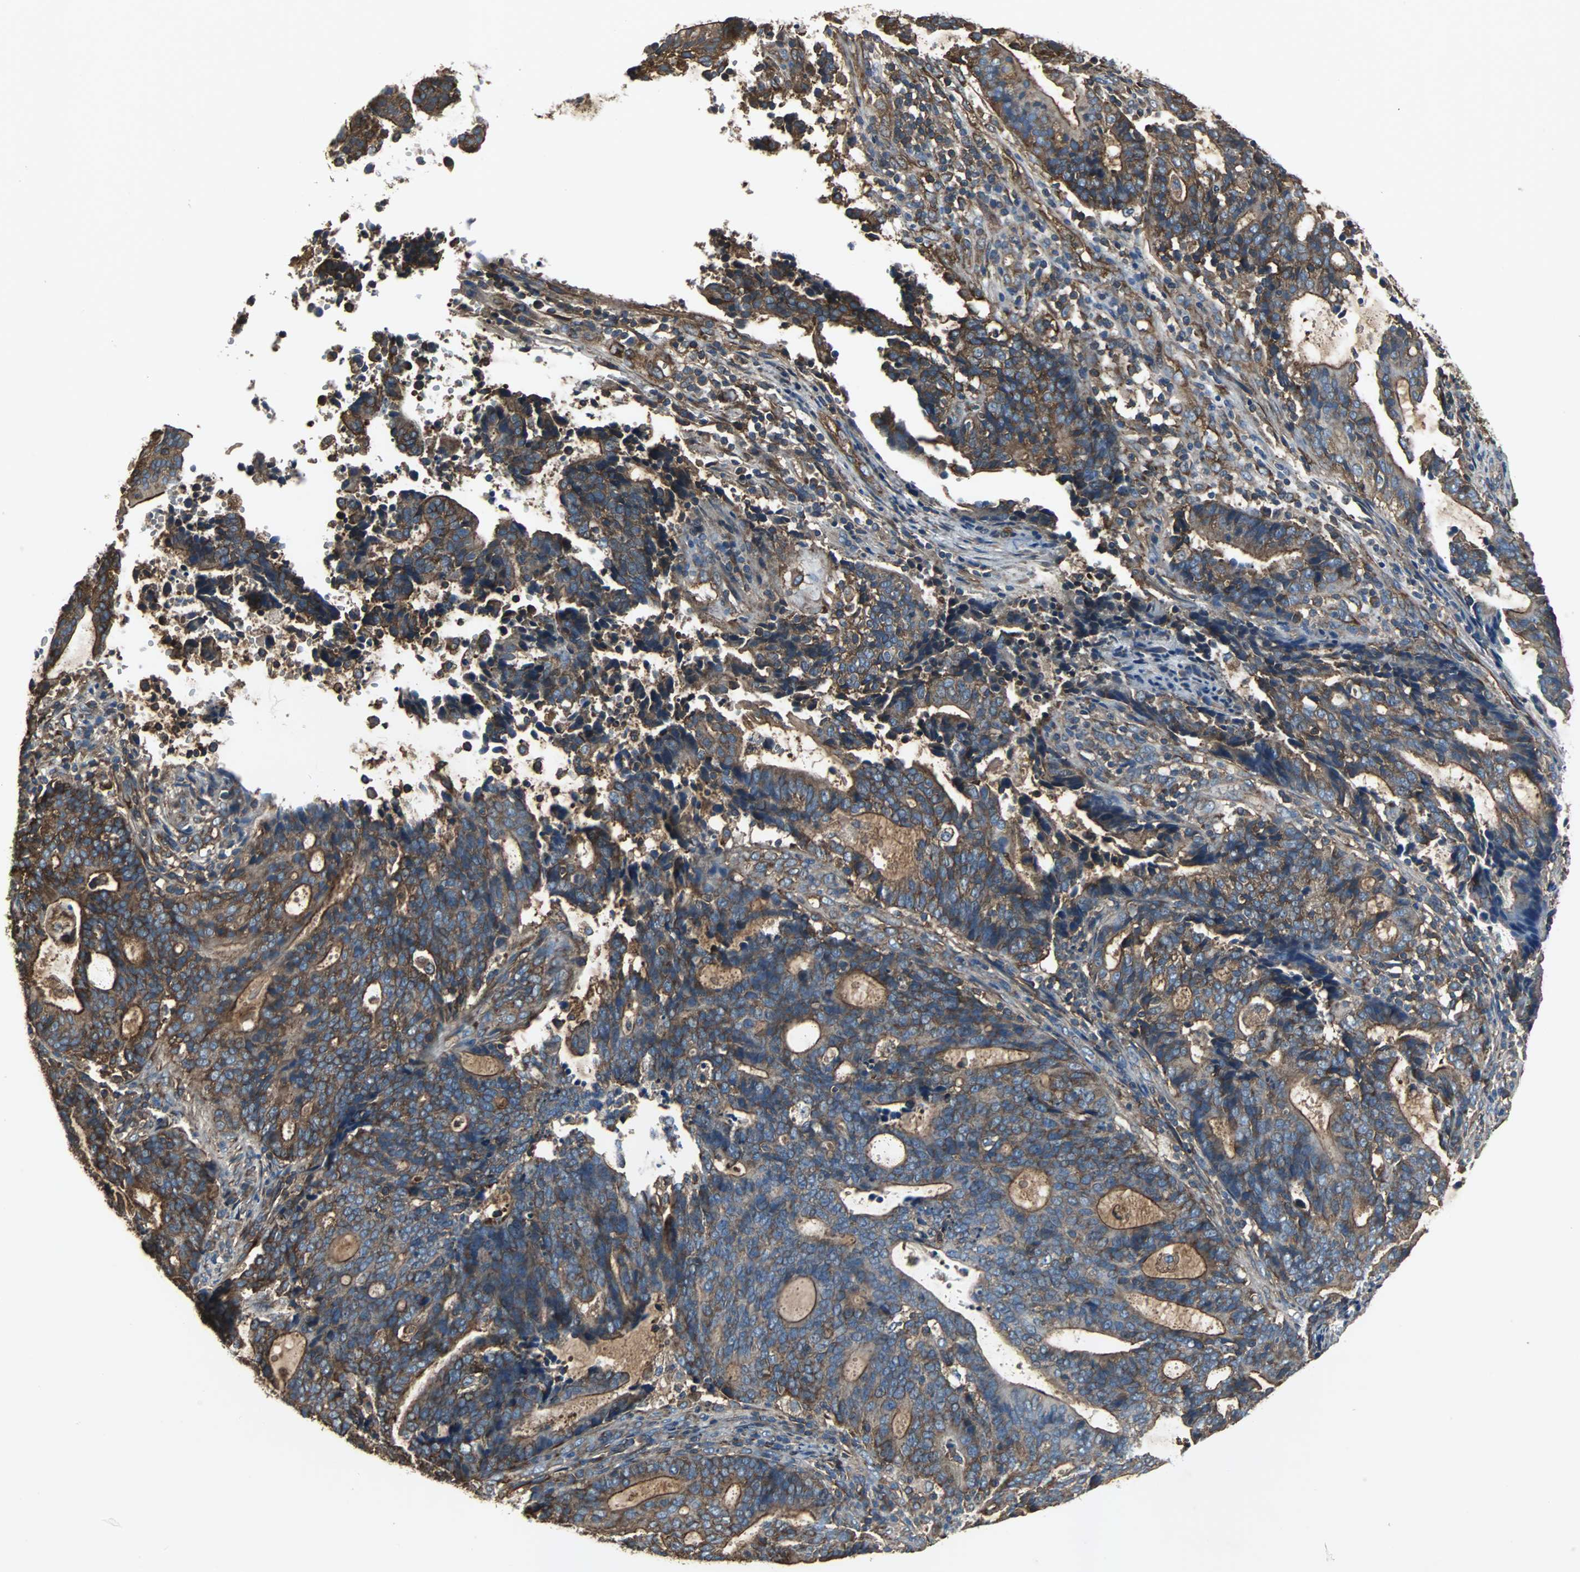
{"staining": {"intensity": "strong", "quantity": ">75%", "location": "cytoplasmic/membranous"}, "tissue": "endometrial cancer", "cell_type": "Tumor cells", "image_type": "cancer", "snomed": [{"axis": "morphology", "description": "Adenocarcinoma, NOS"}, {"axis": "topography", "description": "Uterus"}], "caption": "Immunohistochemical staining of human endometrial adenocarcinoma reveals high levels of strong cytoplasmic/membranous positivity in about >75% of tumor cells. (Stains: DAB in brown, nuclei in blue, Microscopy: brightfield microscopy at high magnification).", "gene": "ACTN1", "patient": {"sex": "female", "age": 83}}